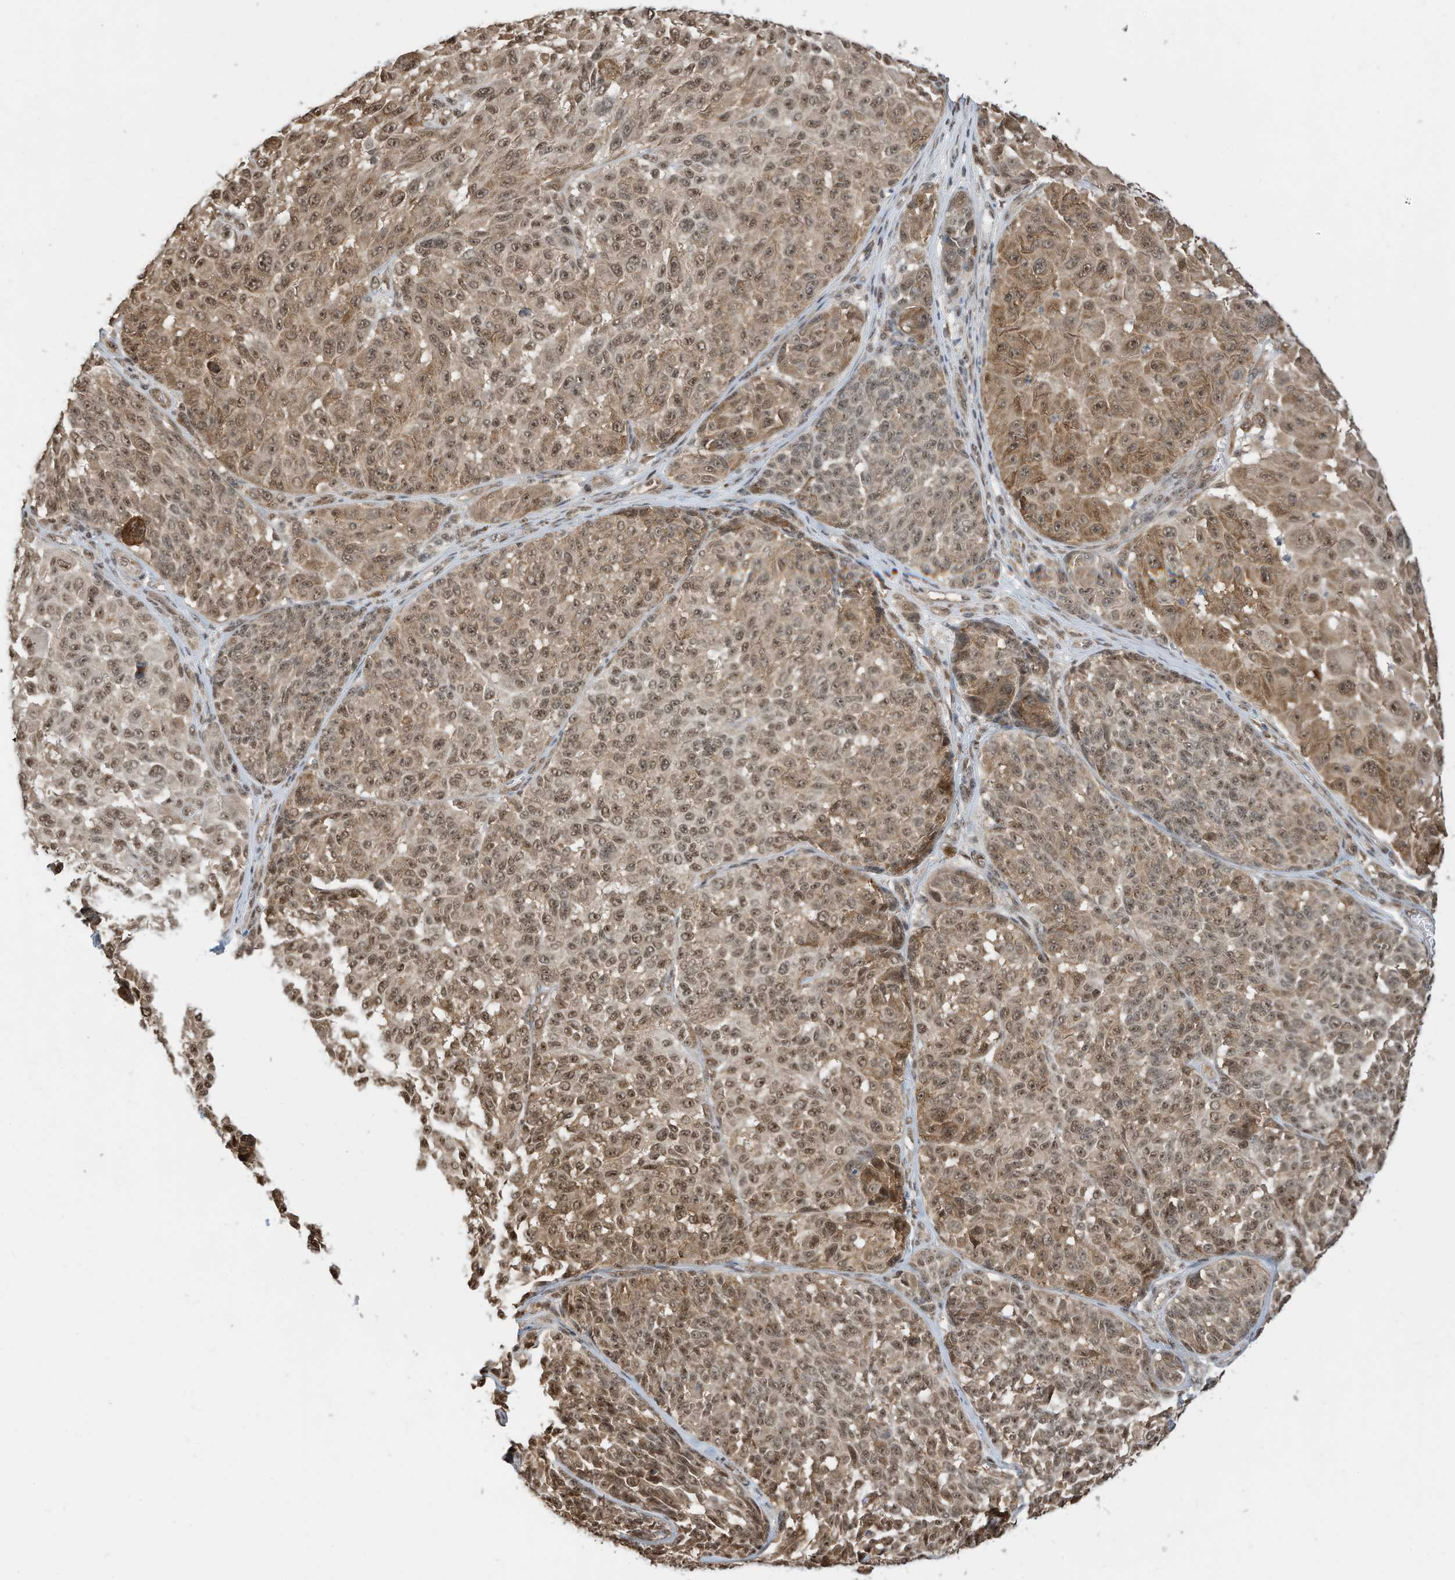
{"staining": {"intensity": "moderate", "quantity": ">75%", "location": "cytoplasmic/membranous,nuclear"}, "tissue": "melanoma", "cell_type": "Tumor cells", "image_type": "cancer", "snomed": [{"axis": "morphology", "description": "Malignant melanoma, NOS"}, {"axis": "topography", "description": "Skin"}], "caption": "Melanoma stained with a protein marker displays moderate staining in tumor cells.", "gene": "ZNF195", "patient": {"sex": "male", "age": 83}}